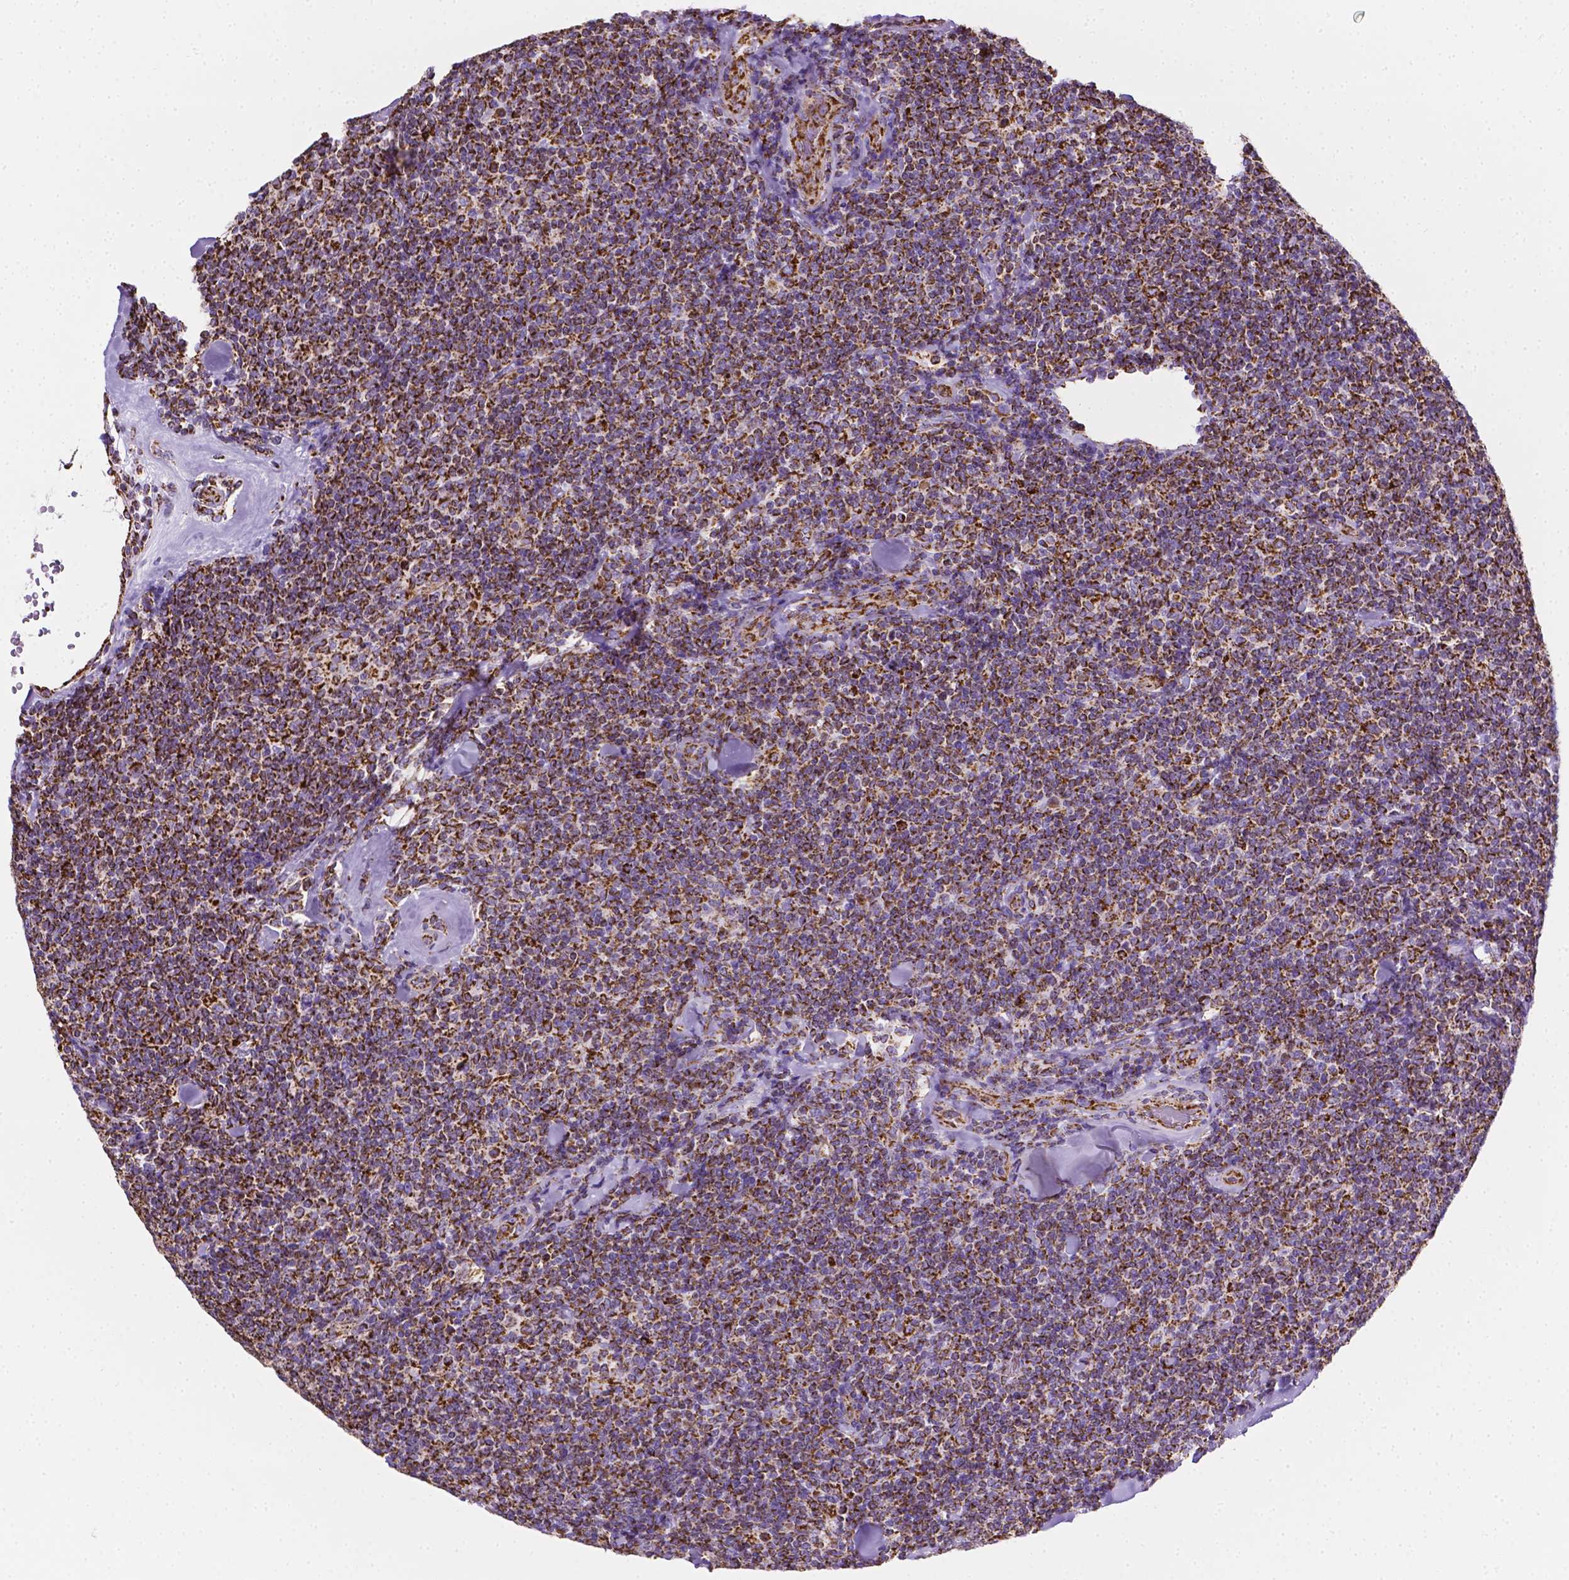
{"staining": {"intensity": "strong", "quantity": ">75%", "location": "cytoplasmic/membranous"}, "tissue": "lymphoma", "cell_type": "Tumor cells", "image_type": "cancer", "snomed": [{"axis": "morphology", "description": "Malignant lymphoma, non-Hodgkin's type, Low grade"}, {"axis": "topography", "description": "Lymph node"}], "caption": "Tumor cells show high levels of strong cytoplasmic/membranous positivity in about >75% of cells in human lymphoma.", "gene": "RMDN3", "patient": {"sex": "female", "age": 56}}